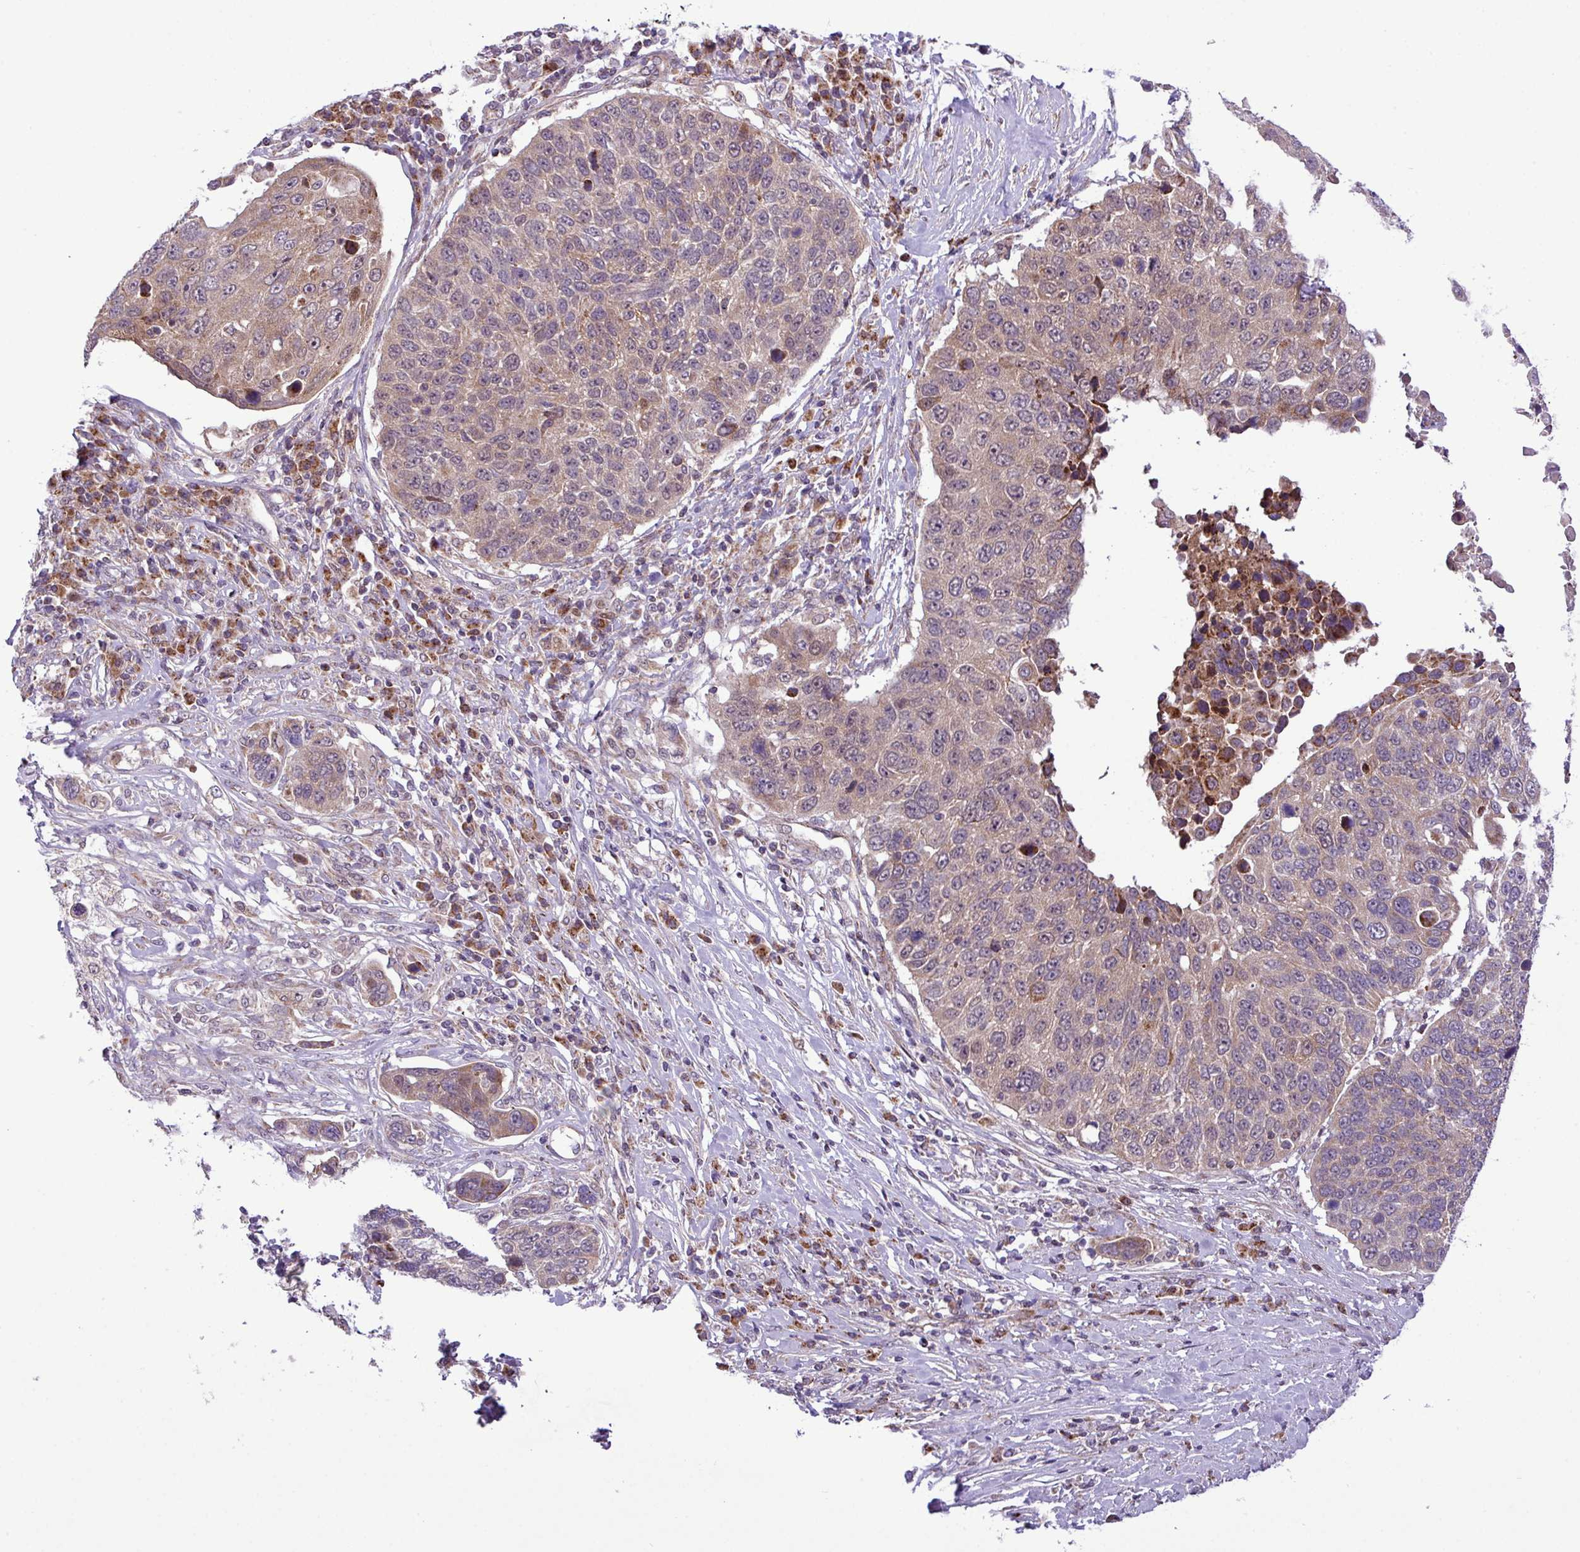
{"staining": {"intensity": "weak", "quantity": "25%-75%", "location": "cytoplasmic/membranous"}, "tissue": "lung cancer", "cell_type": "Tumor cells", "image_type": "cancer", "snomed": [{"axis": "morphology", "description": "Squamous cell carcinoma, NOS"}, {"axis": "topography", "description": "Lung"}], "caption": "Lung cancer (squamous cell carcinoma) stained with a brown dye displays weak cytoplasmic/membranous positive positivity in about 25%-75% of tumor cells.", "gene": "B3GNT9", "patient": {"sex": "male", "age": 66}}